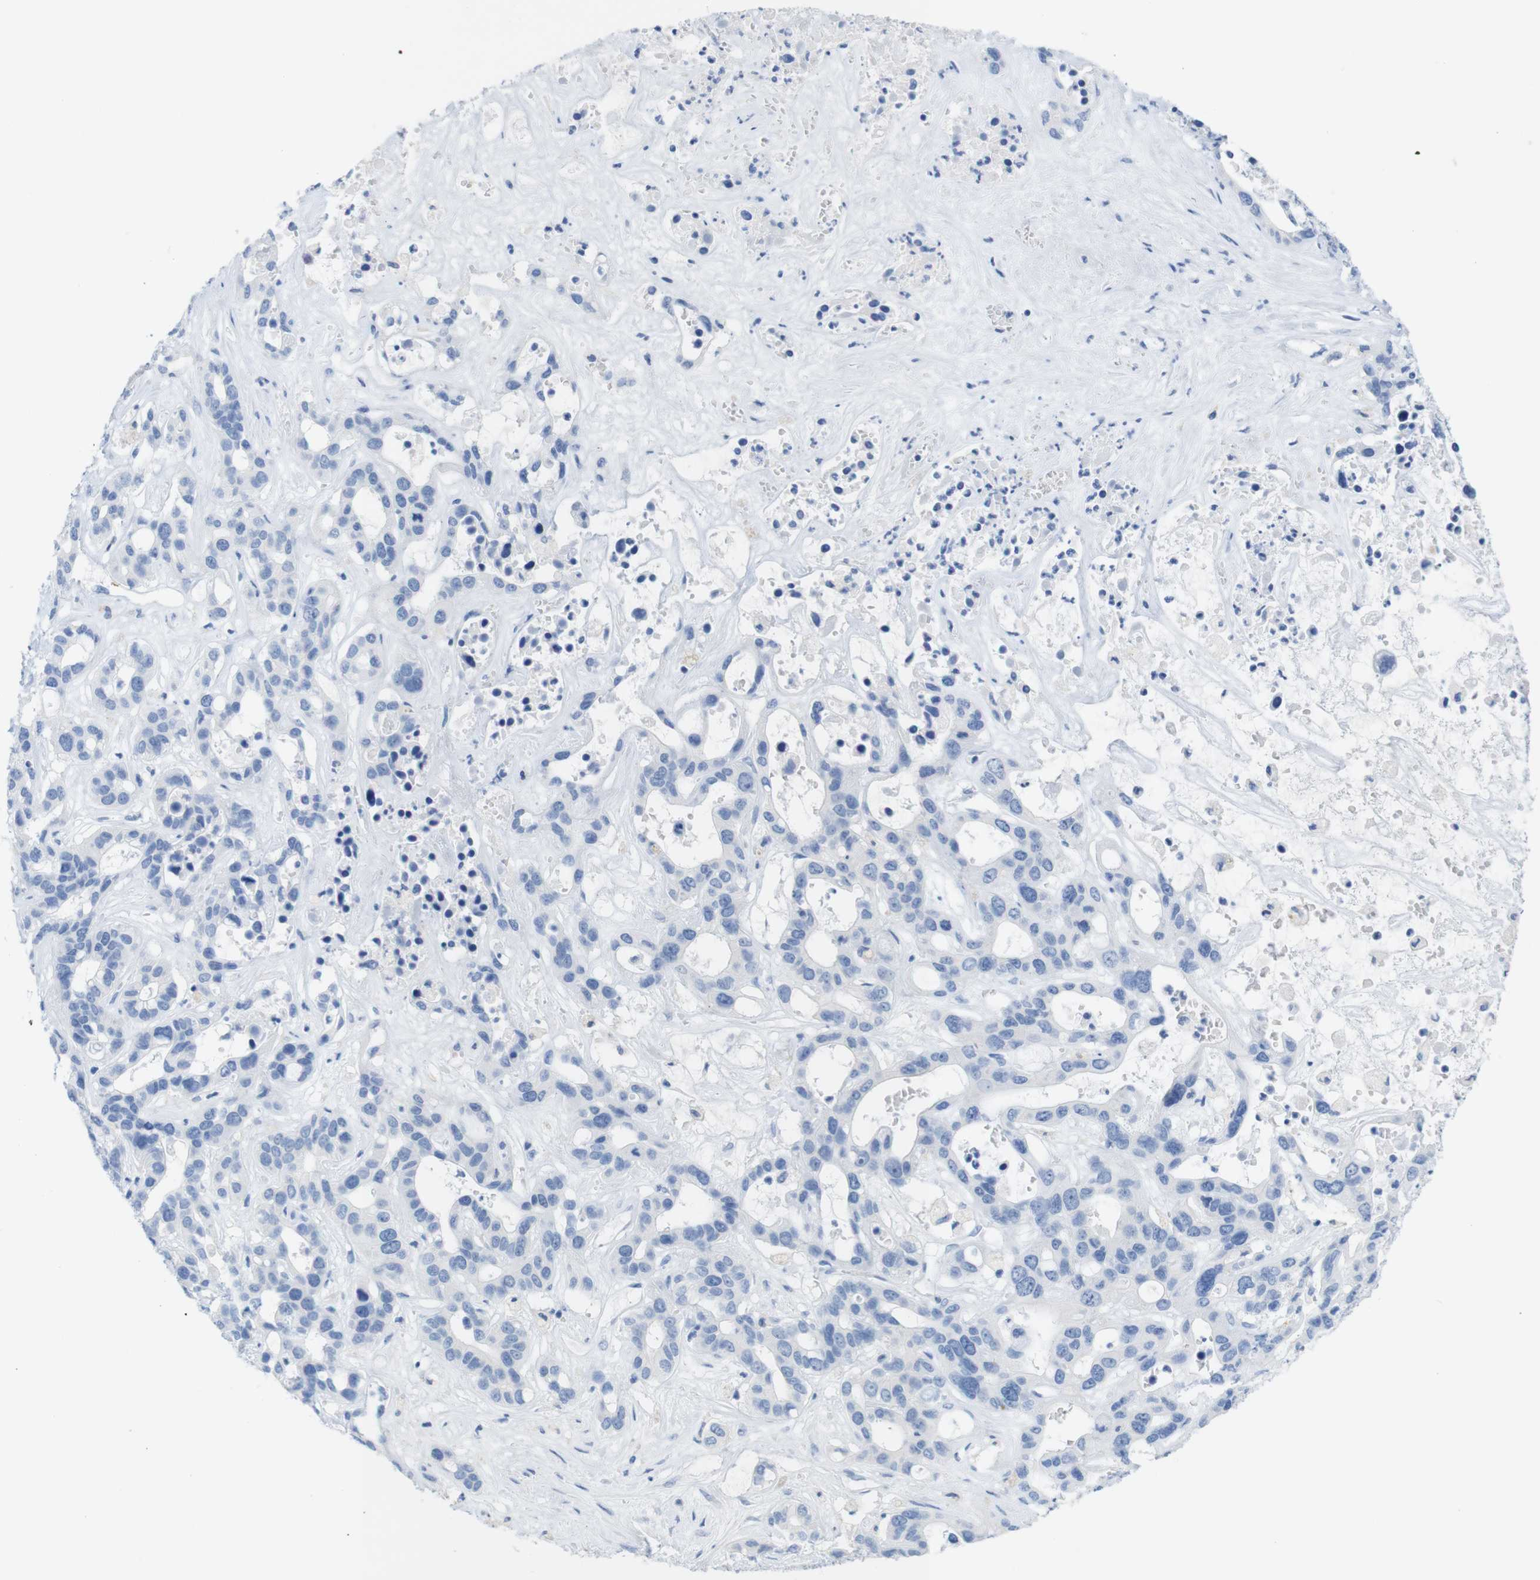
{"staining": {"intensity": "negative", "quantity": "none", "location": "none"}, "tissue": "liver cancer", "cell_type": "Tumor cells", "image_type": "cancer", "snomed": [{"axis": "morphology", "description": "Cholangiocarcinoma"}, {"axis": "topography", "description": "Liver"}], "caption": "Immunohistochemical staining of liver cholangiocarcinoma reveals no significant staining in tumor cells. Nuclei are stained in blue.", "gene": "LAG3", "patient": {"sex": "female", "age": 65}}